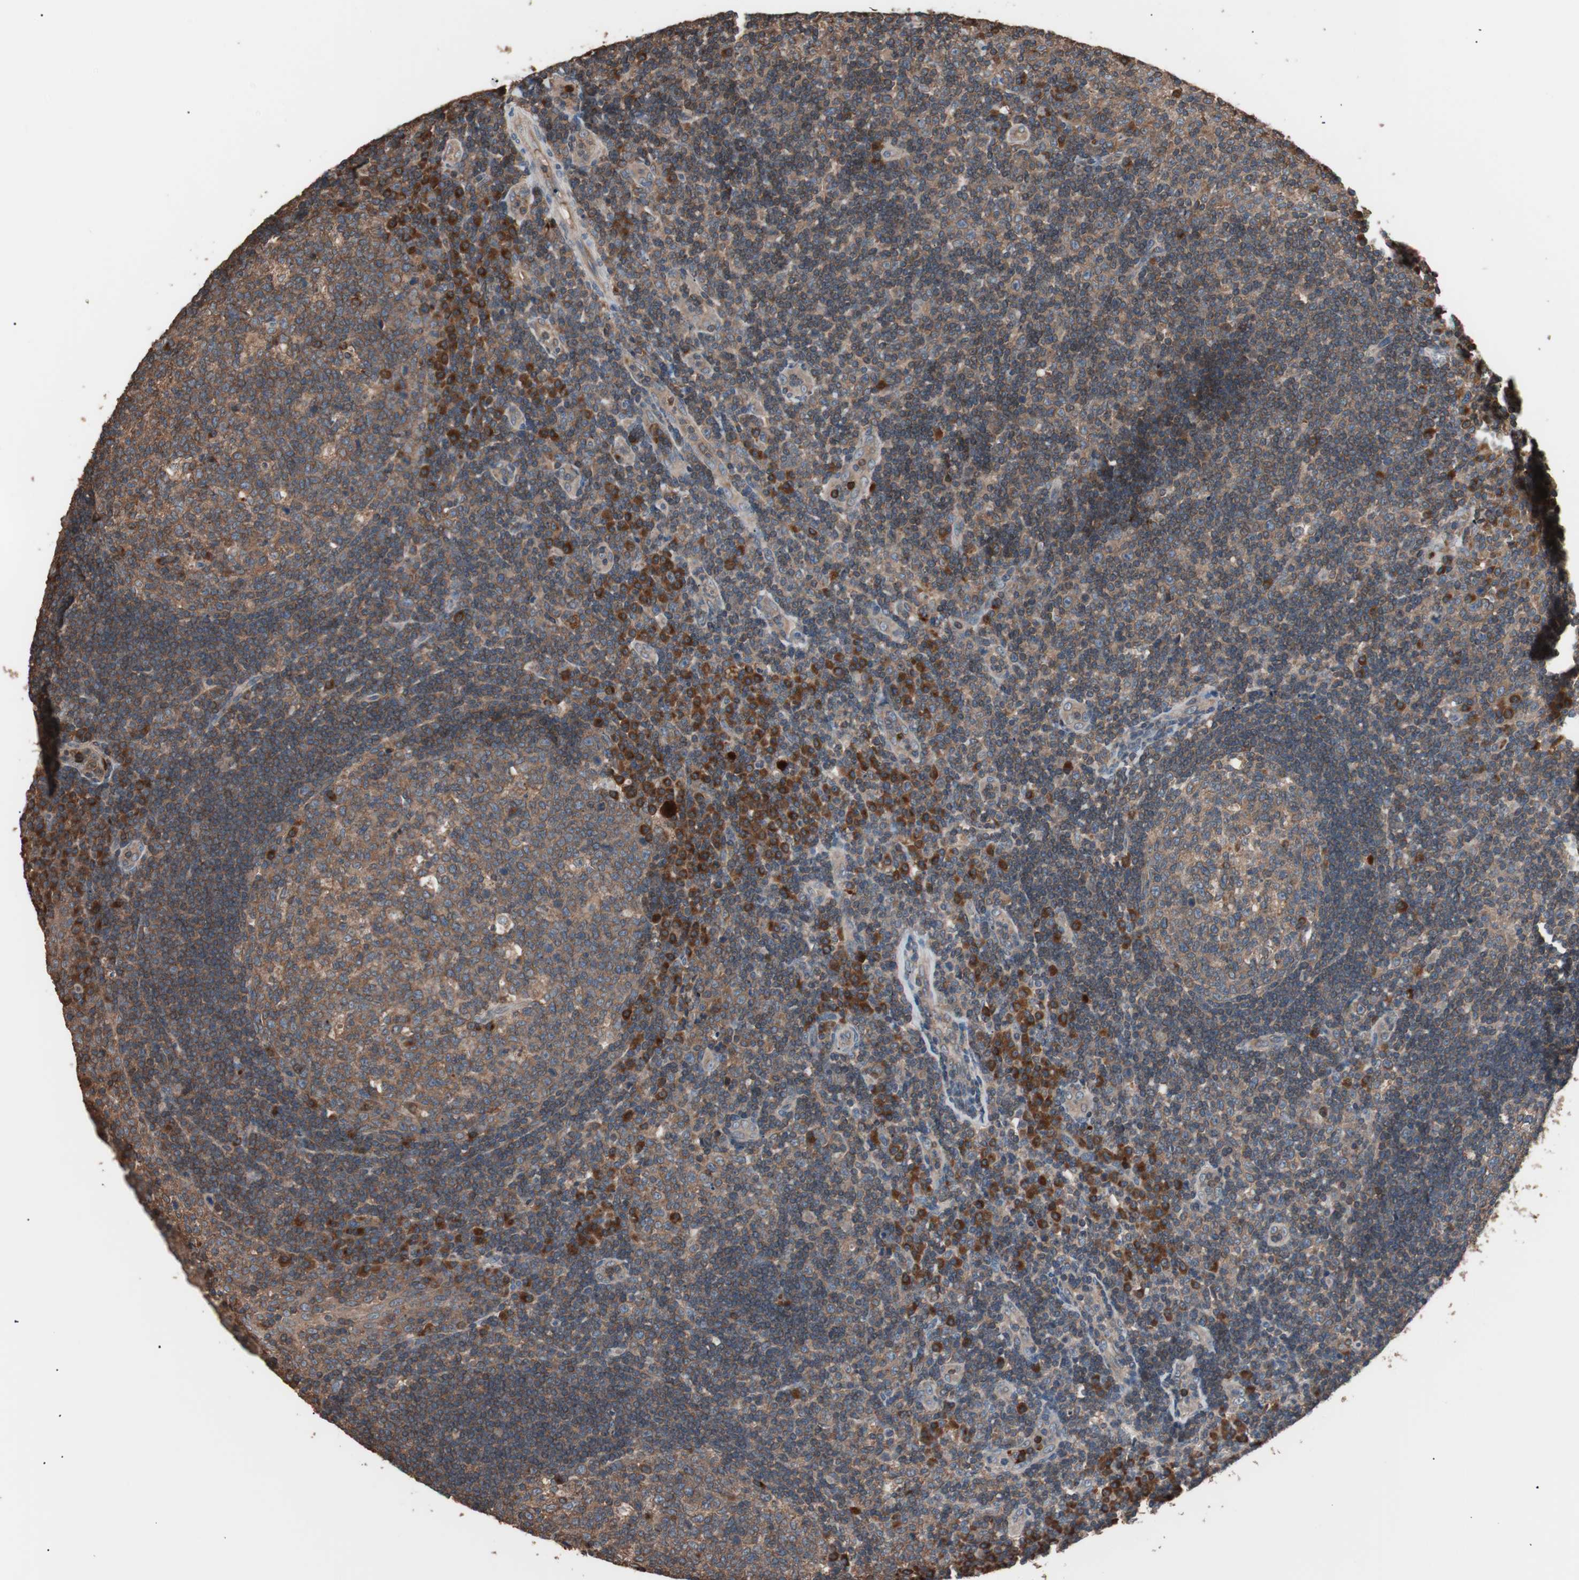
{"staining": {"intensity": "moderate", "quantity": ">75%", "location": "cytoplasmic/membranous"}, "tissue": "tonsil", "cell_type": "Germinal center cells", "image_type": "normal", "snomed": [{"axis": "morphology", "description": "Normal tissue, NOS"}, {"axis": "topography", "description": "Tonsil"}], "caption": "IHC of normal tonsil exhibits medium levels of moderate cytoplasmic/membranous staining in approximately >75% of germinal center cells. (DAB (3,3'-diaminobenzidine) IHC, brown staining for protein, blue staining for nuclei).", "gene": "GLYCTK", "patient": {"sex": "female", "age": 40}}